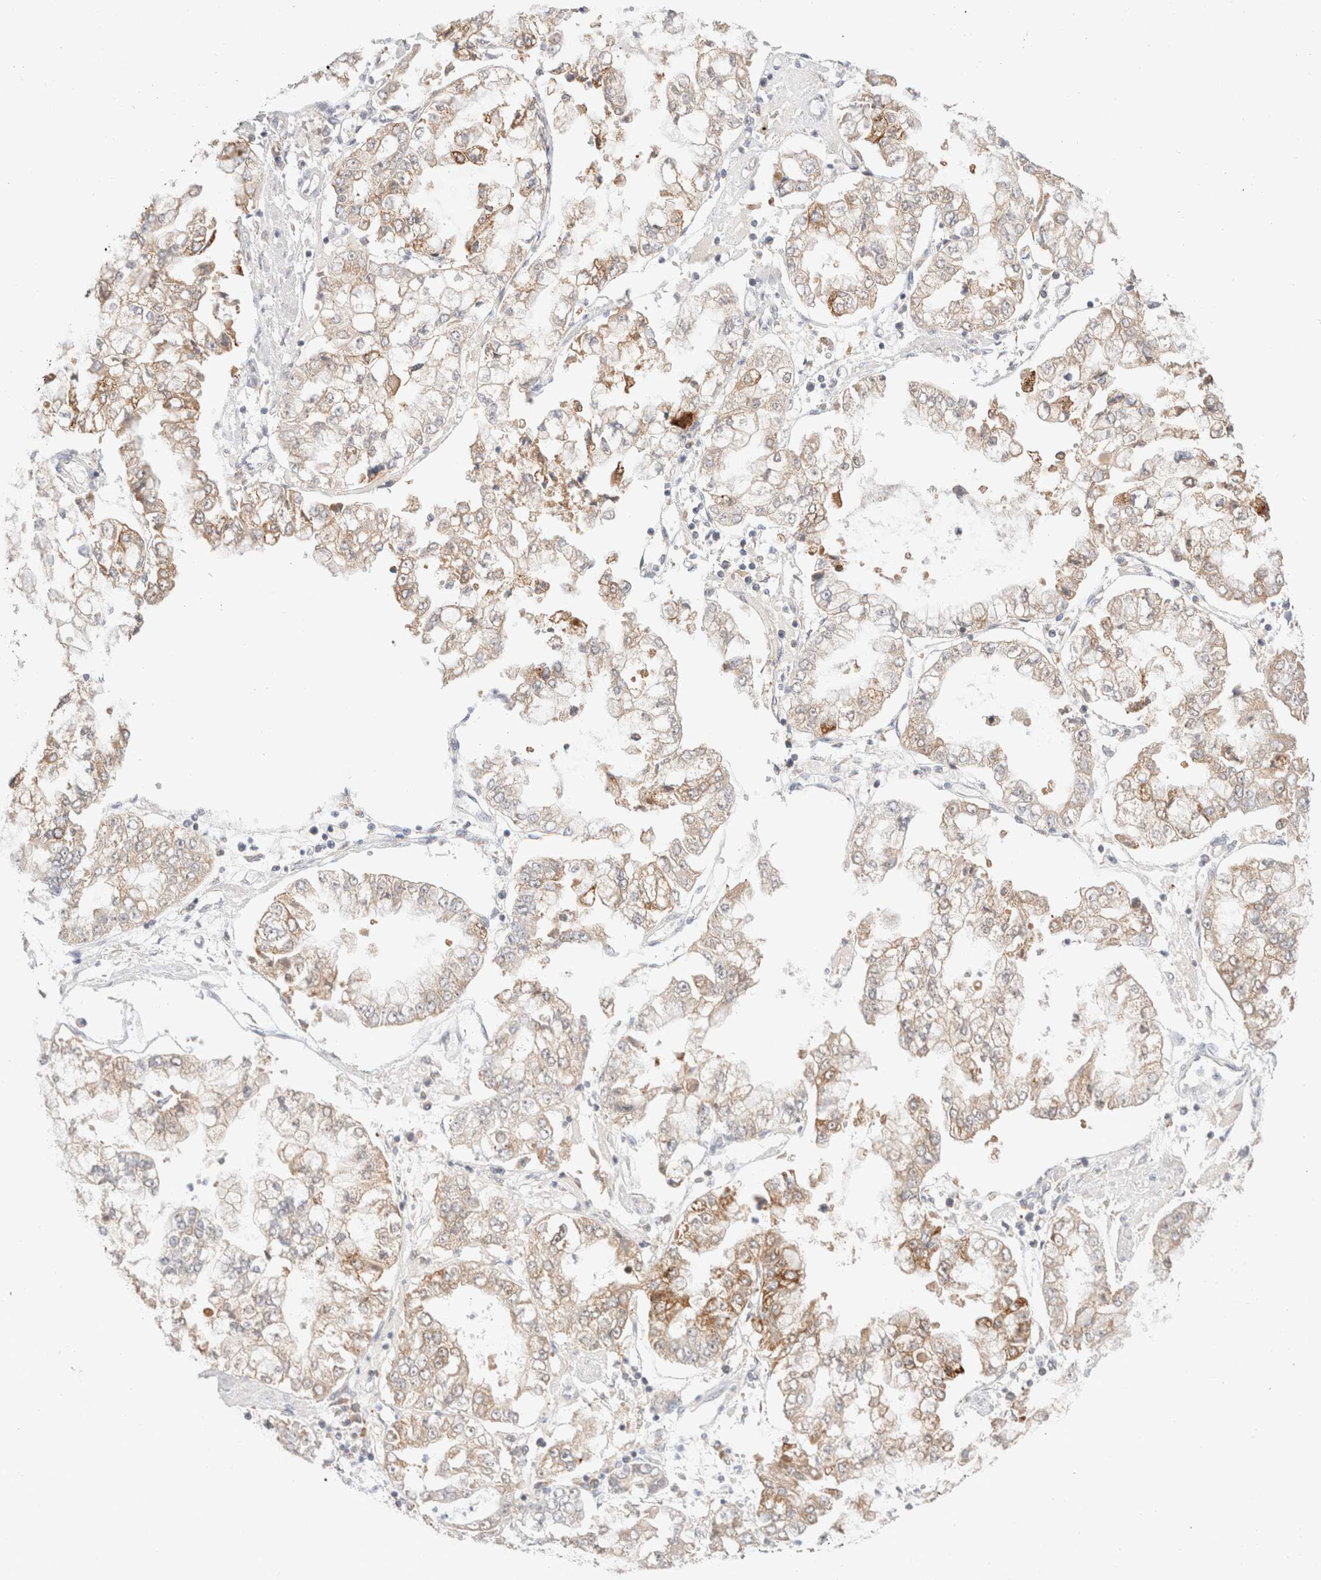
{"staining": {"intensity": "weak", "quantity": ">75%", "location": "cytoplasmic/membranous"}, "tissue": "stomach cancer", "cell_type": "Tumor cells", "image_type": "cancer", "snomed": [{"axis": "morphology", "description": "Adenocarcinoma, NOS"}, {"axis": "topography", "description": "Stomach"}], "caption": "Stomach cancer (adenocarcinoma) tissue demonstrates weak cytoplasmic/membranous staining in about >75% of tumor cells, visualized by immunohistochemistry.", "gene": "XKR4", "patient": {"sex": "male", "age": 76}}